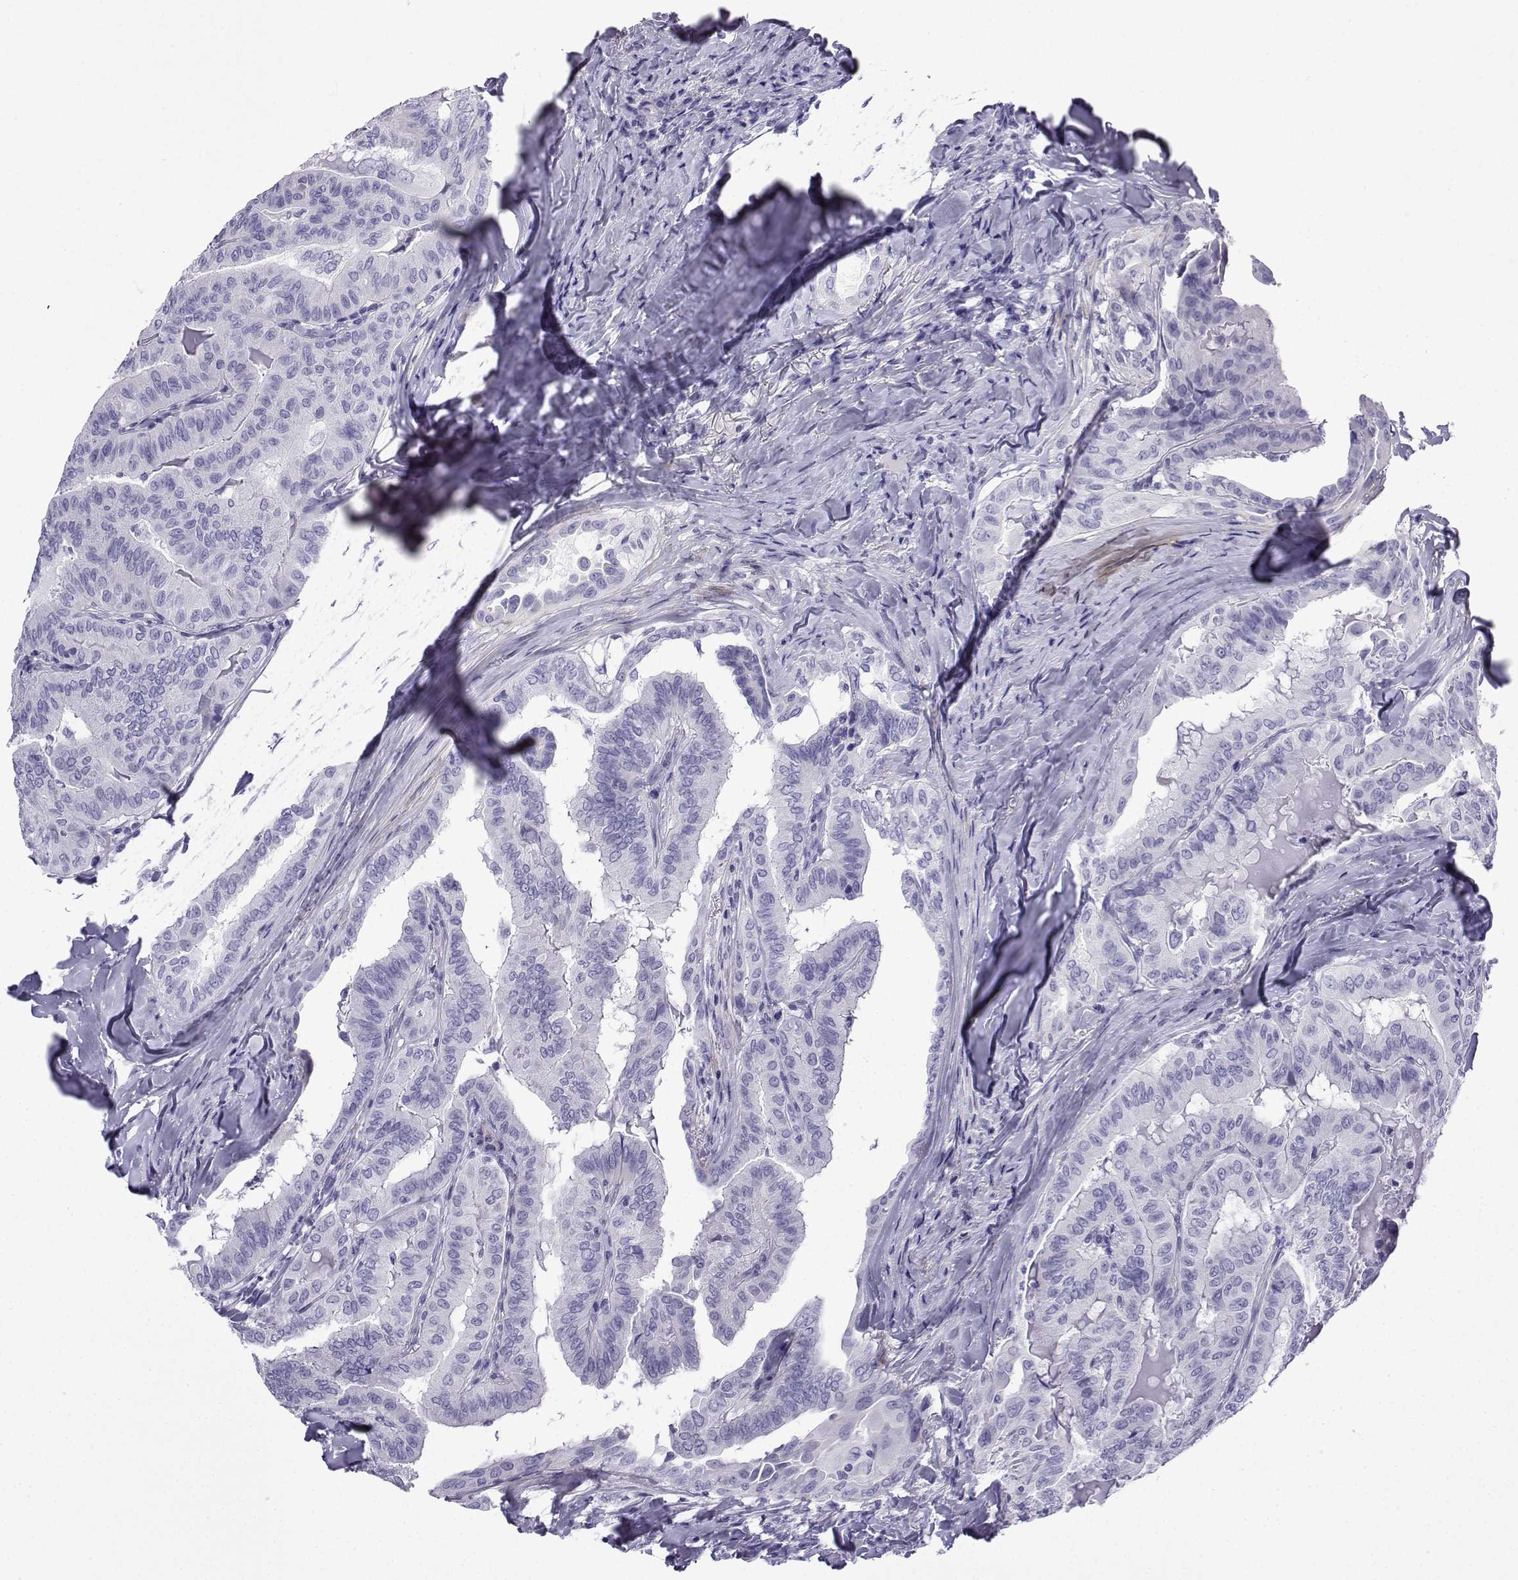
{"staining": {"intensity": "negative", "quantity": "none", "location": "none"}, "tissue": "thyroid cancer", "cell_type": "Tumor cells", "image_type": "cancer", "snomed": [{"axis": "morphology", "description": "Papillary adenocarcinoma, NOS"}, {"axis": "topography", "description": "Thyroid gland"}], "caption": "High power microscopy micrograph of an IHC image of thyroid cancer, revealing no significant expression in tumor cells.", "gene": "KCNF1", "patient": {"sex": "female", "age": 68}}